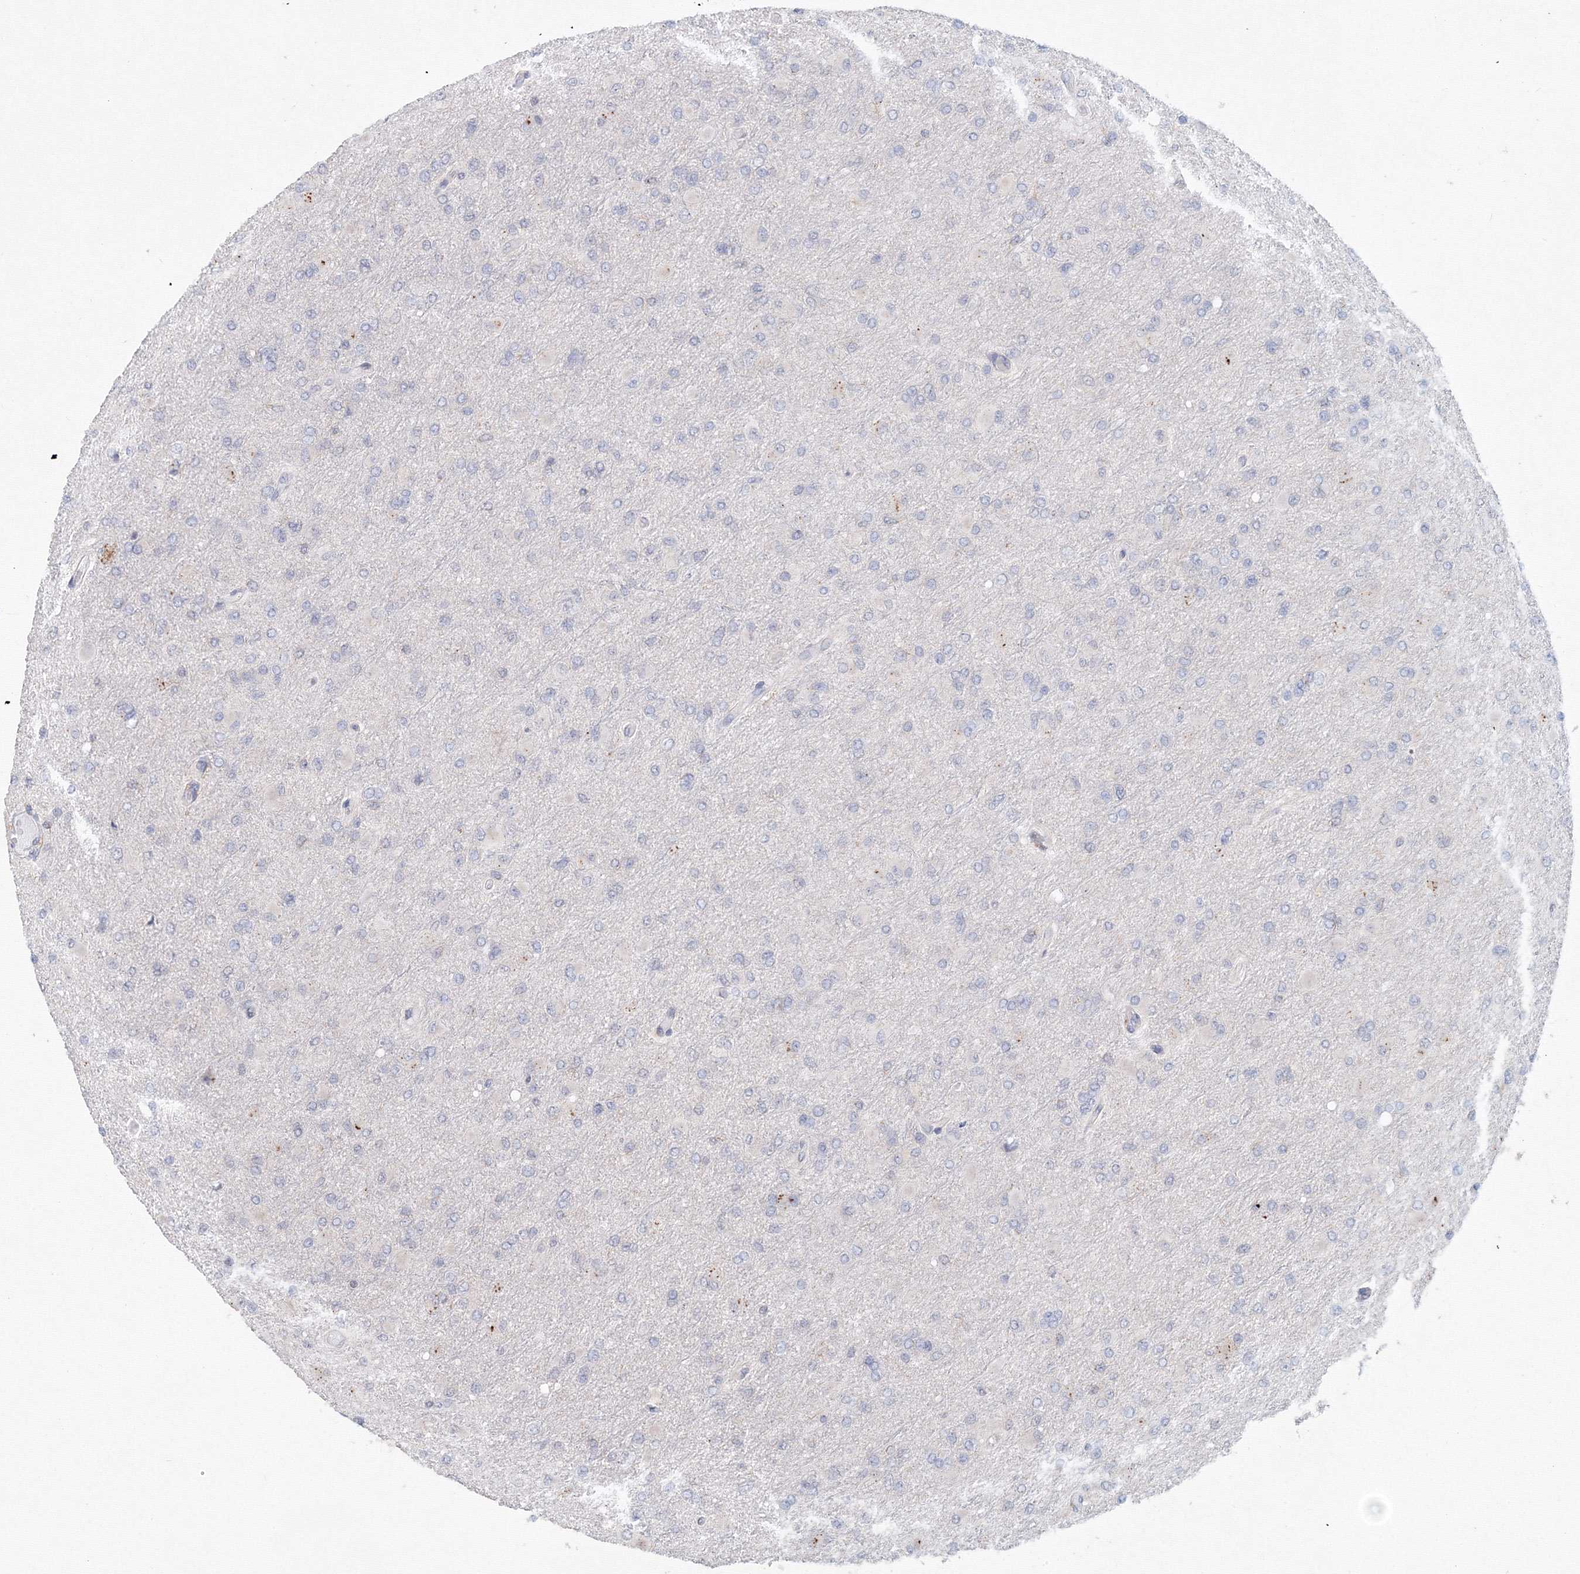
{"staining": {"intensity": "negative", "quantity": "none", "location": "none"}, "tissue": "glioma", "cell_type": "Tumor cells", "image_type": "cancer", "snomed": [{"axis": "morphology", "description": "Glioma, malignant, High grade"}, {"axis": "topography", "description": "Cerebral cortex"}], "caption": "This is a image of immunohistochemistry (IHC) staining of malignant glioma (high-grade), which shows no expression in tumor cells.", "gene": "SLC7A7", "patient": {"sex": "female", "age": 36}}